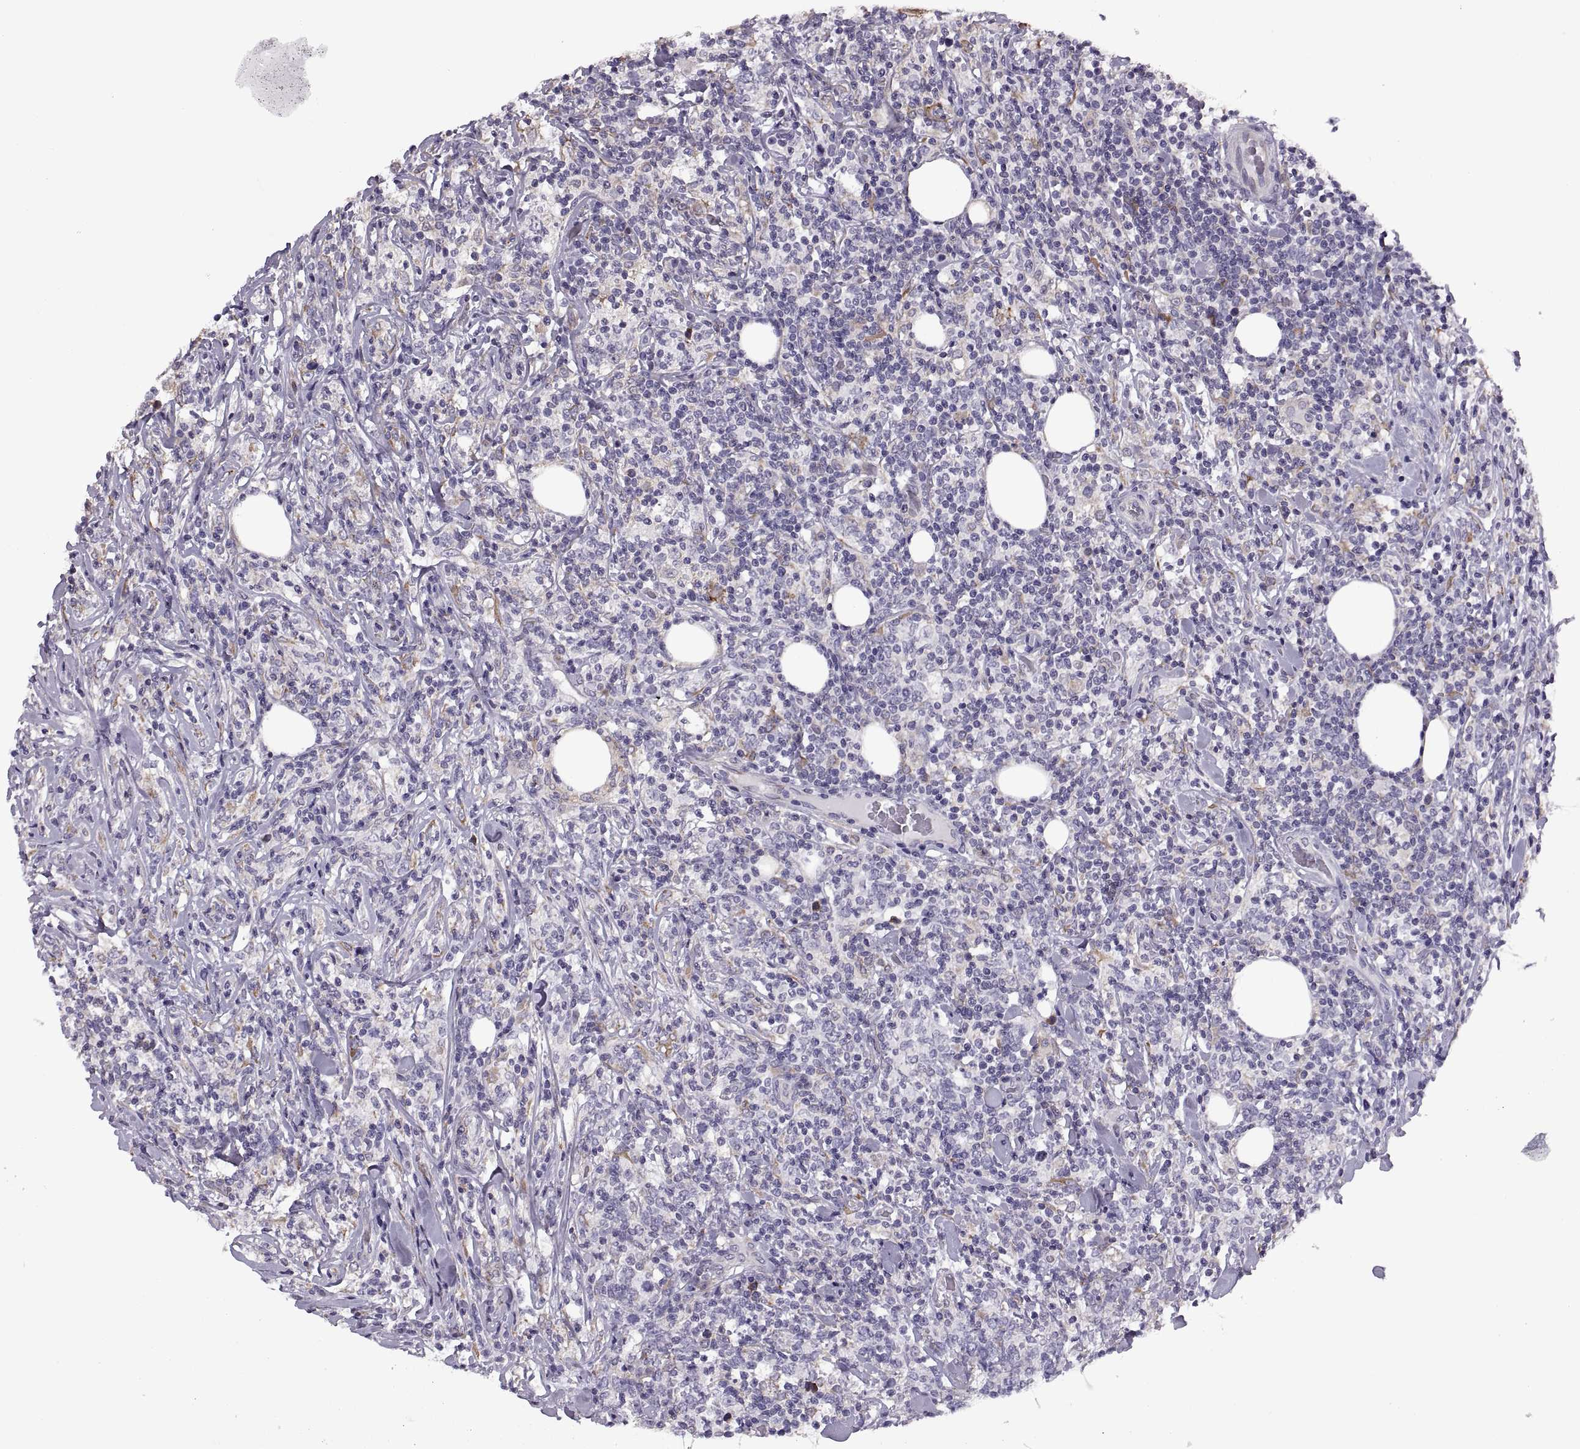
{"staining": {"intensity": "negative", "quantity": "none", "location": "none"}, "tissue": "lymphoma", "cell_type": "Tumor cells", "image_type": "cancer", "snomed": [{"axis": "morphology", "description": "Malignant lymphoma, non-Hodgkin's type, High grade"}, {"axis": "topography", "description": "Lymph node"}], "caption": "Immunohistochemical staining of lymphoma exhibits no significant positivity in tumor cells.", "gene": "LETM2", "patient": {"sex": "female", "age": 84}}